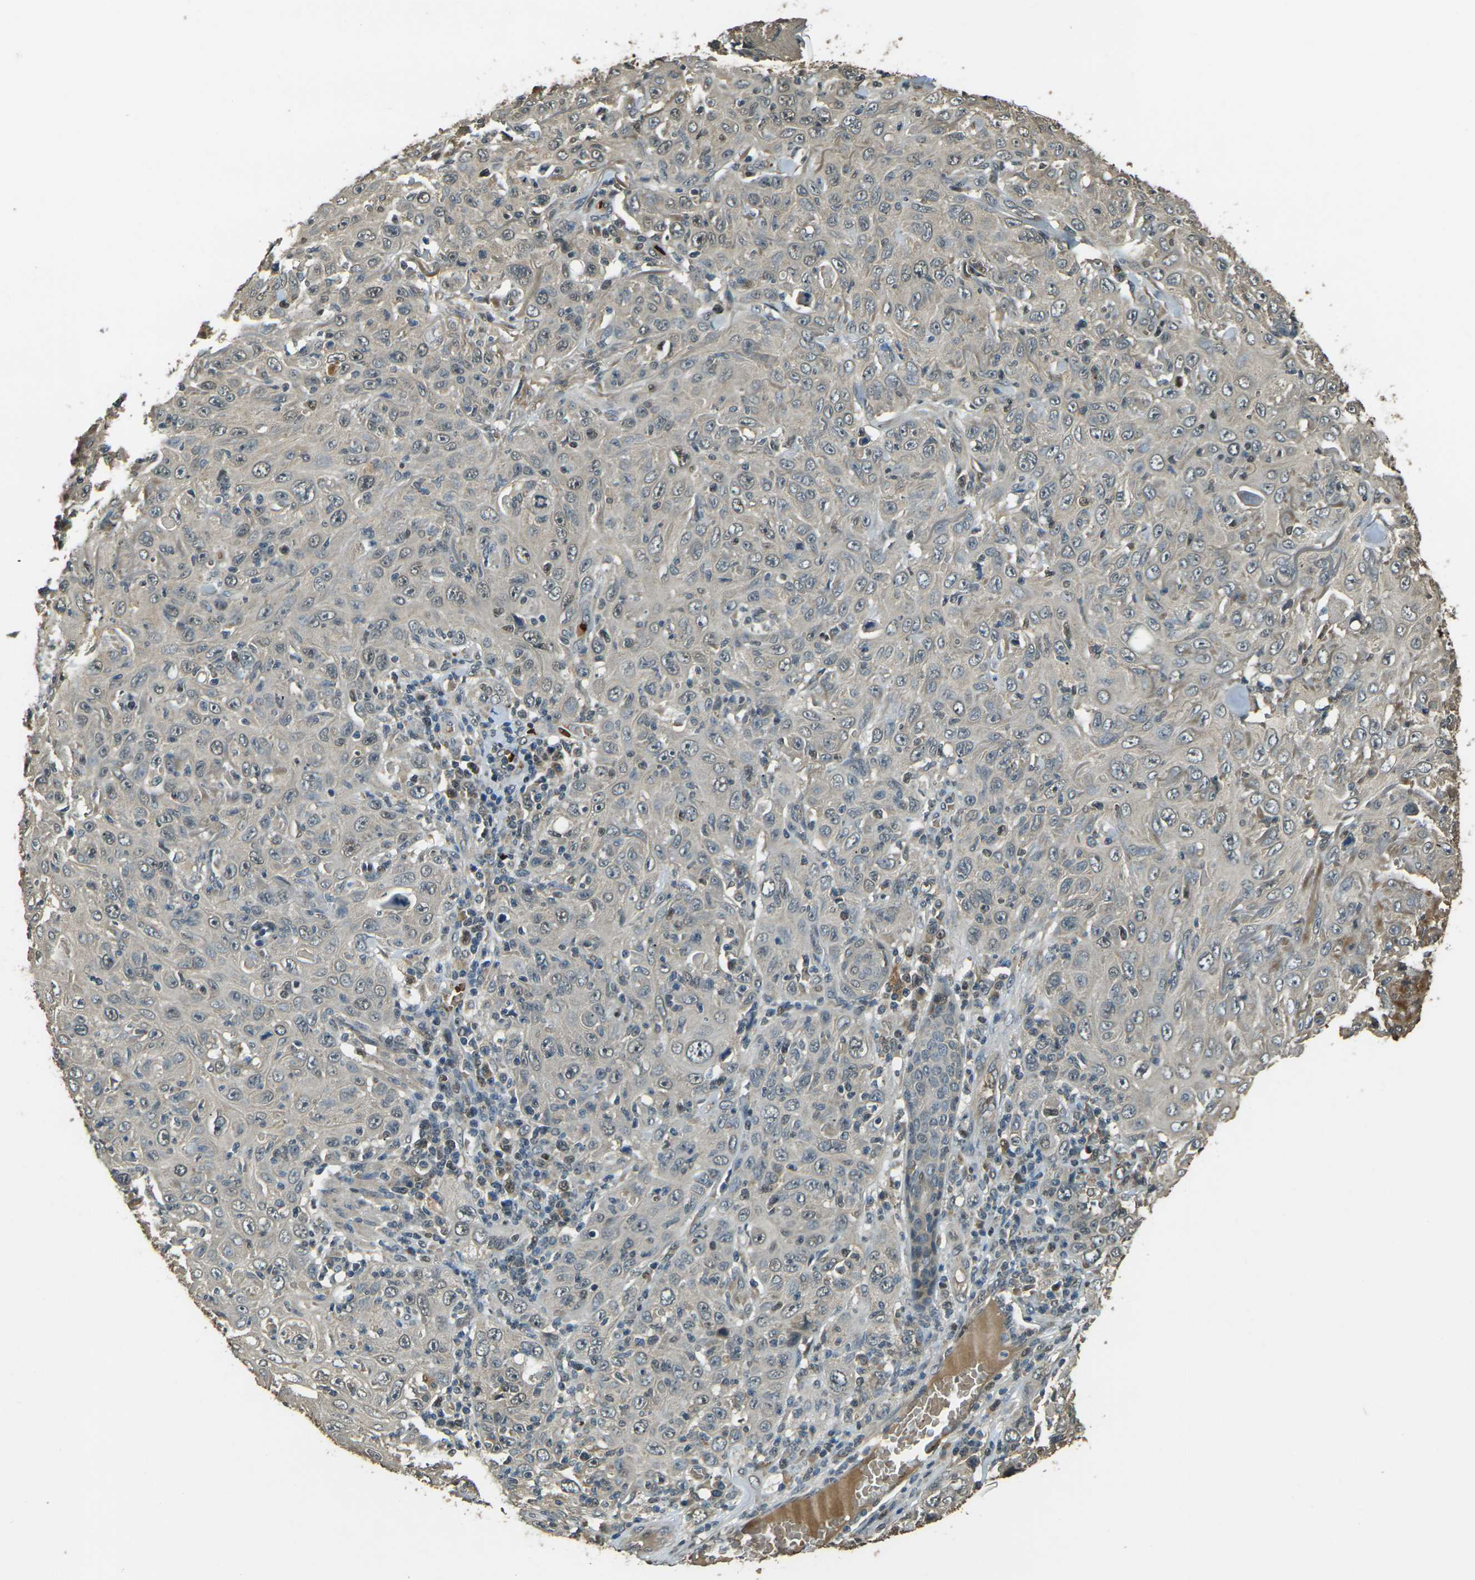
{"staining": {"intensity": "weak", "quantity": "25%-75%", "location": "cytoplasmic/membranous,nuclear"}, "tissue": "skin cancer", "cell_type": "Tumor cells", "image_type": "cancer", "snomed": [{"axis": "morphology", "description": "Squamous cell carcinoma, NOS"}, {"axis": "topography", "description": "Skin"}], "caption": "Skin cancer (squamous cell carcinoma) stained with a brown dye reveals weak cytoplasmic/membranous and nuclear positive staining in about 25%-75% of tumor cells.", "gene": "TOR1A", "patient": {"sex": "female", "age": 88}}